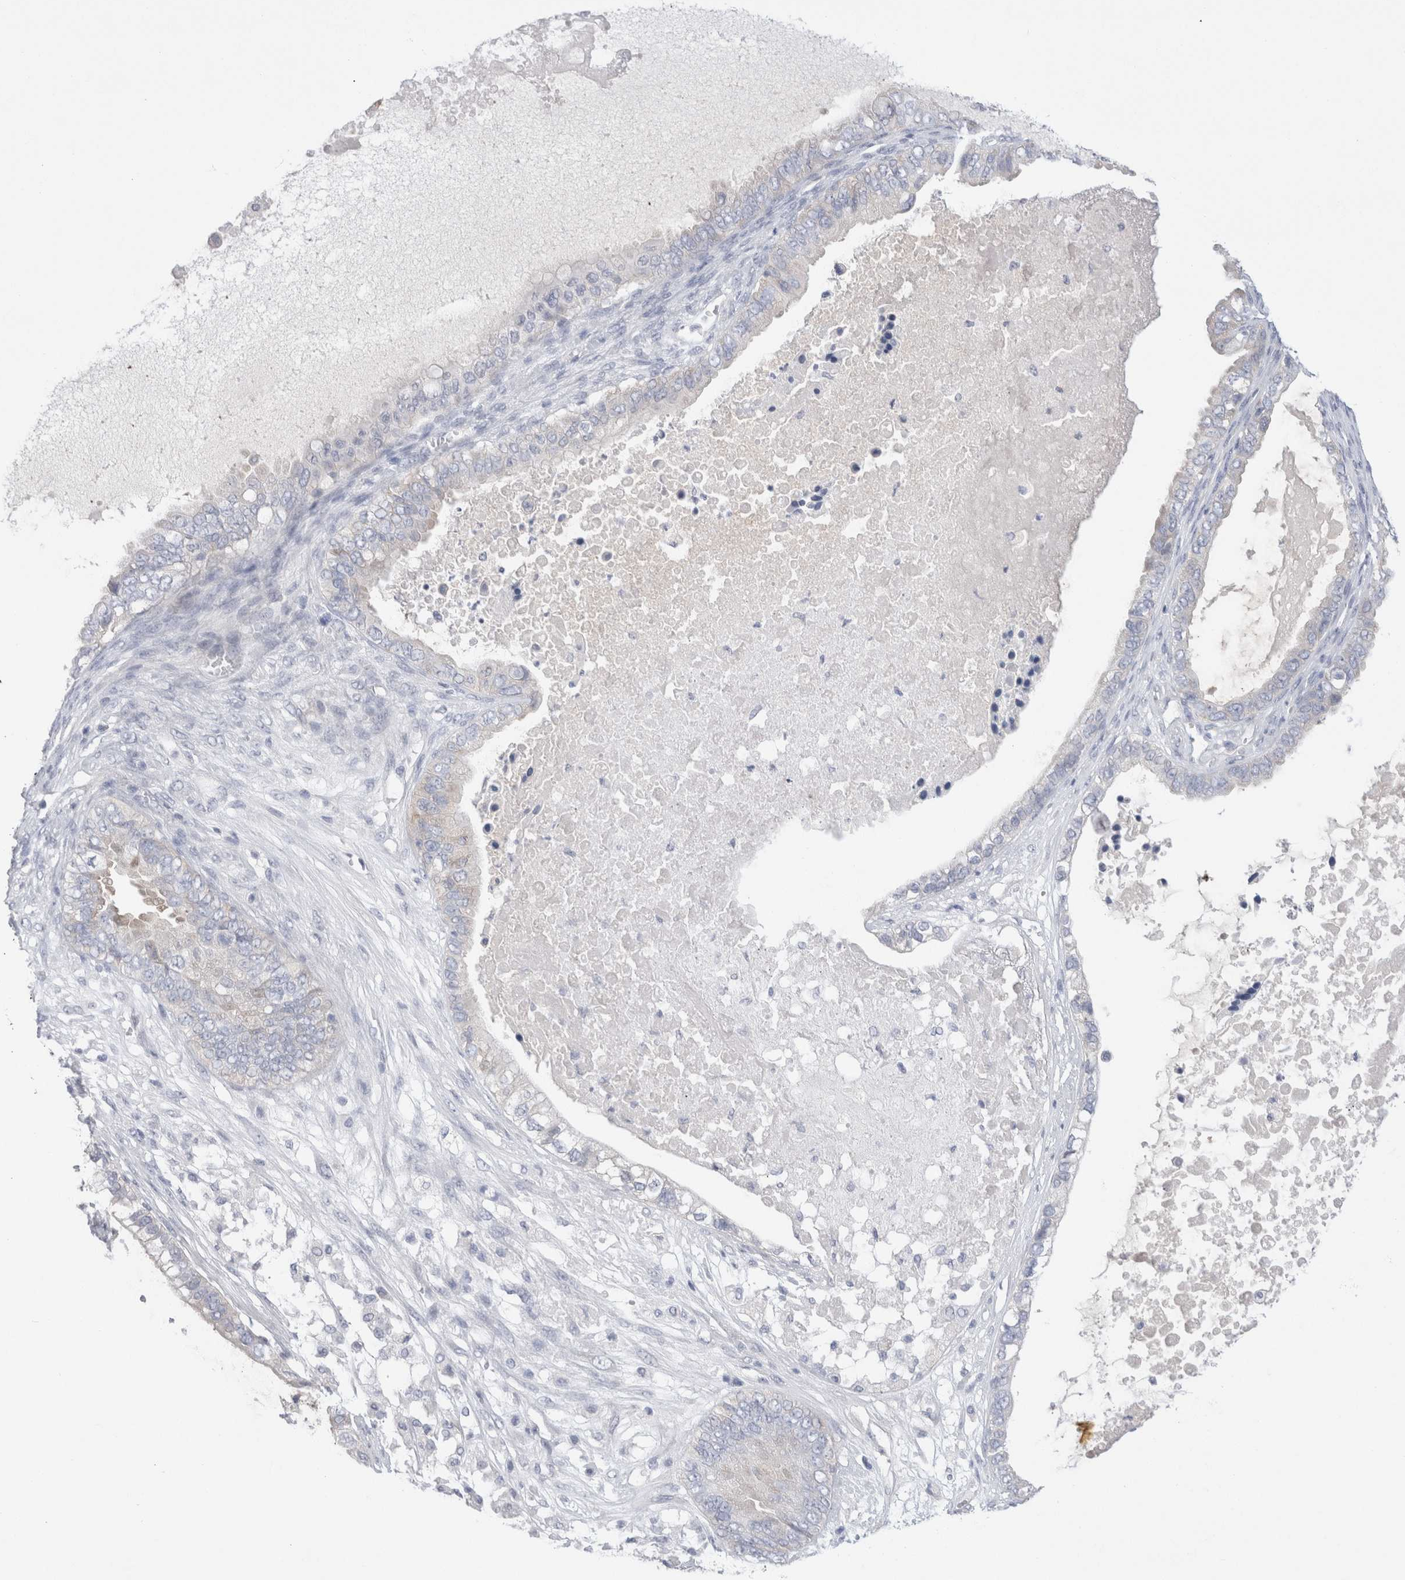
{"staining": {"intensity": "weak", "quantity": "<25%", "location": "cytoplasmic/membranous"}, "tissue": "ovarian cancer", "cell_type": "Tumor cells", "image_type": "cancer", "snomed": [{"axis": "morphology", "description": "Cystadenocarcinoma, mucinous, NOS"}, {"axis": "topography", "description": "Ovary"}], "caption": "DAB immunohistochemical staining of human ovarian mucinous cystadenocarcinoma displays no significant expression in tumor cells.", "gene": "WIPF2", "patient": {"sex": "female", "age": 80}}